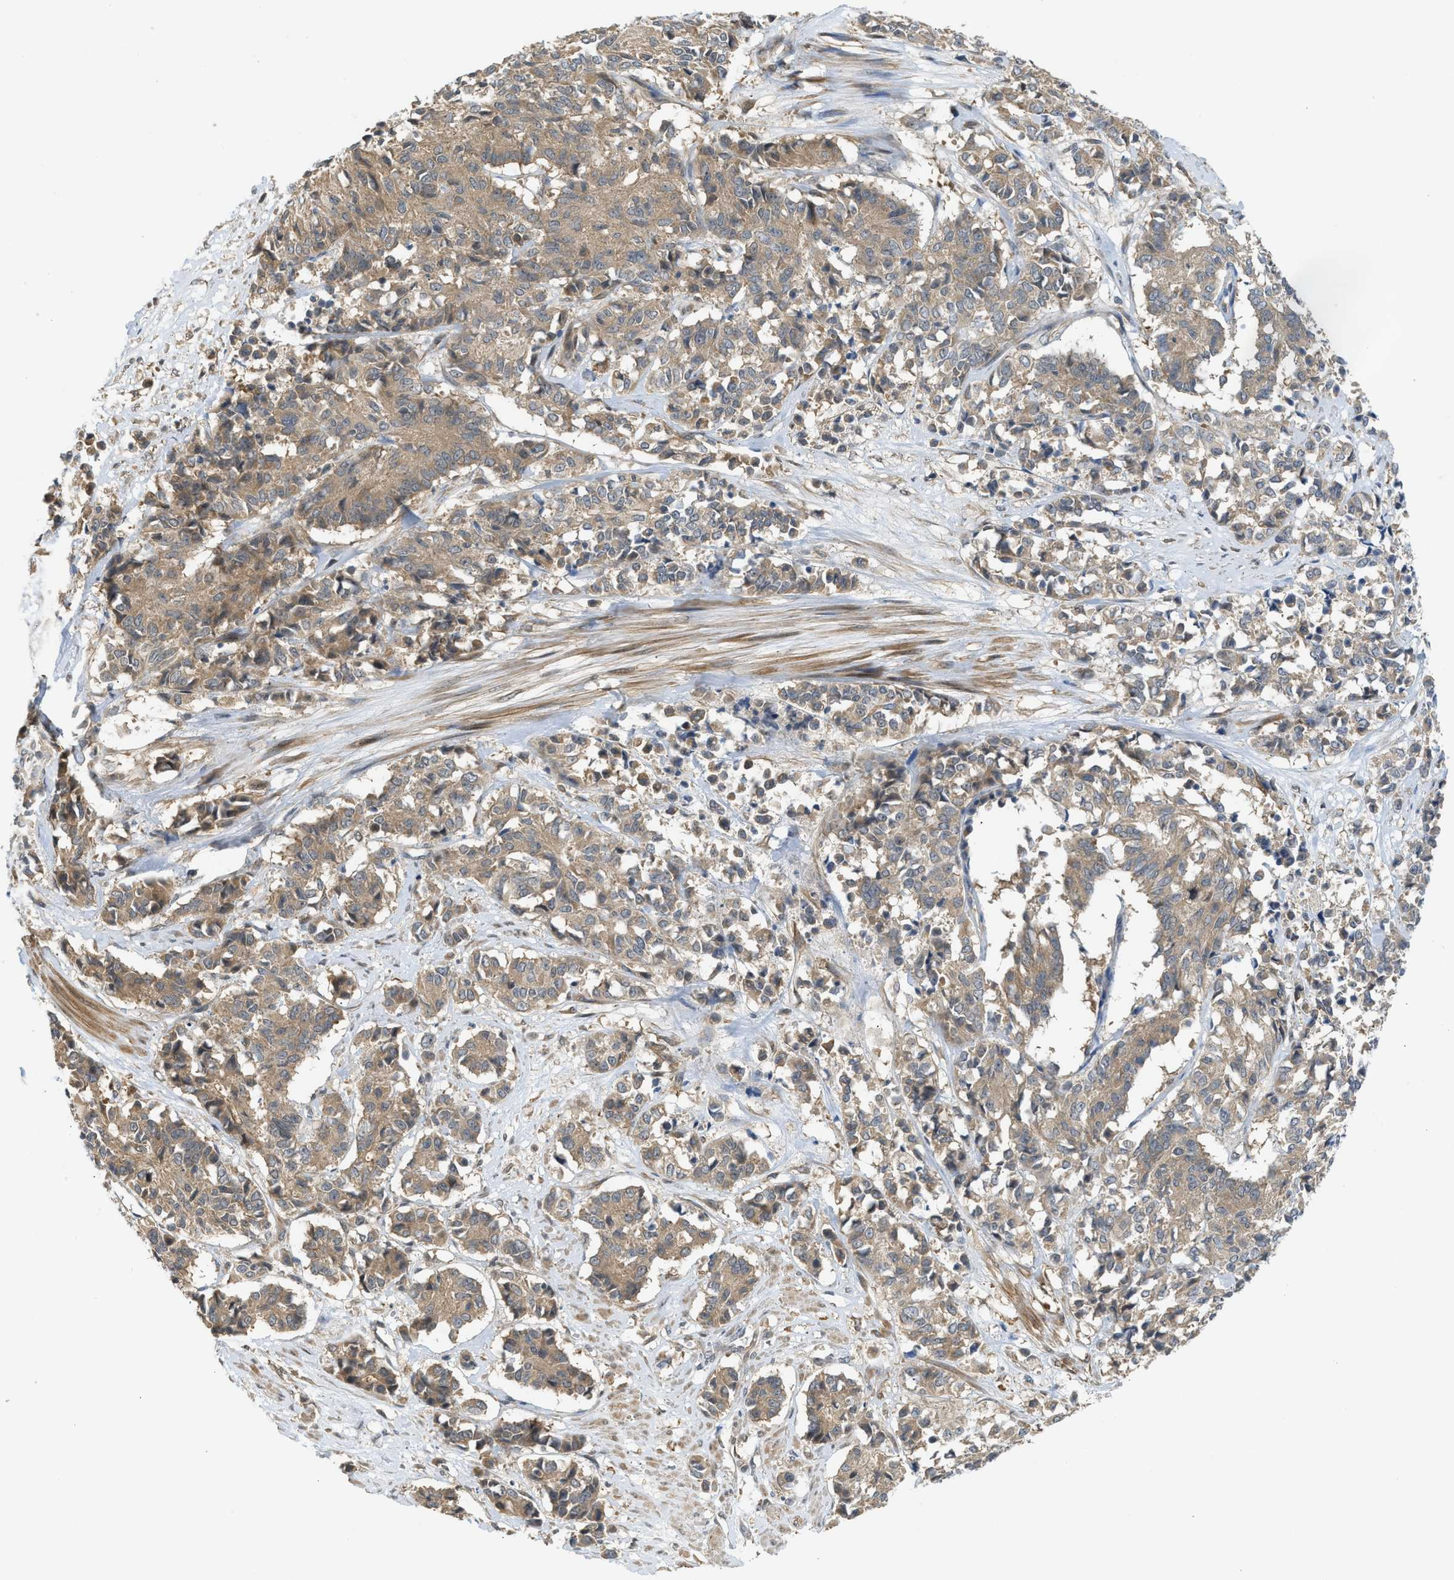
{"staining": {"intensity": "weak", "quantity": ">75%", "location": "cytoplasmic/membranous"}, "tissue": "cervical cancer", "cell_type": "Tumor cells", "image_type": "cancer", "snomed": [{"axis": "morphology", "description": "Squamous cell carcinoma, NOS"}, {"axis": "topography", "description": "Cervix"}], "caption": "Cervical cancer stained with immunohistochemistry exhibits weak cytoplasmic/membranous expression in about >75% of tumor cells. (DAB IHC, brown staining for protein, blue staining for nuclei).", "gene": "ADCY8", "patient": {"sex": "female", "age": 35}}